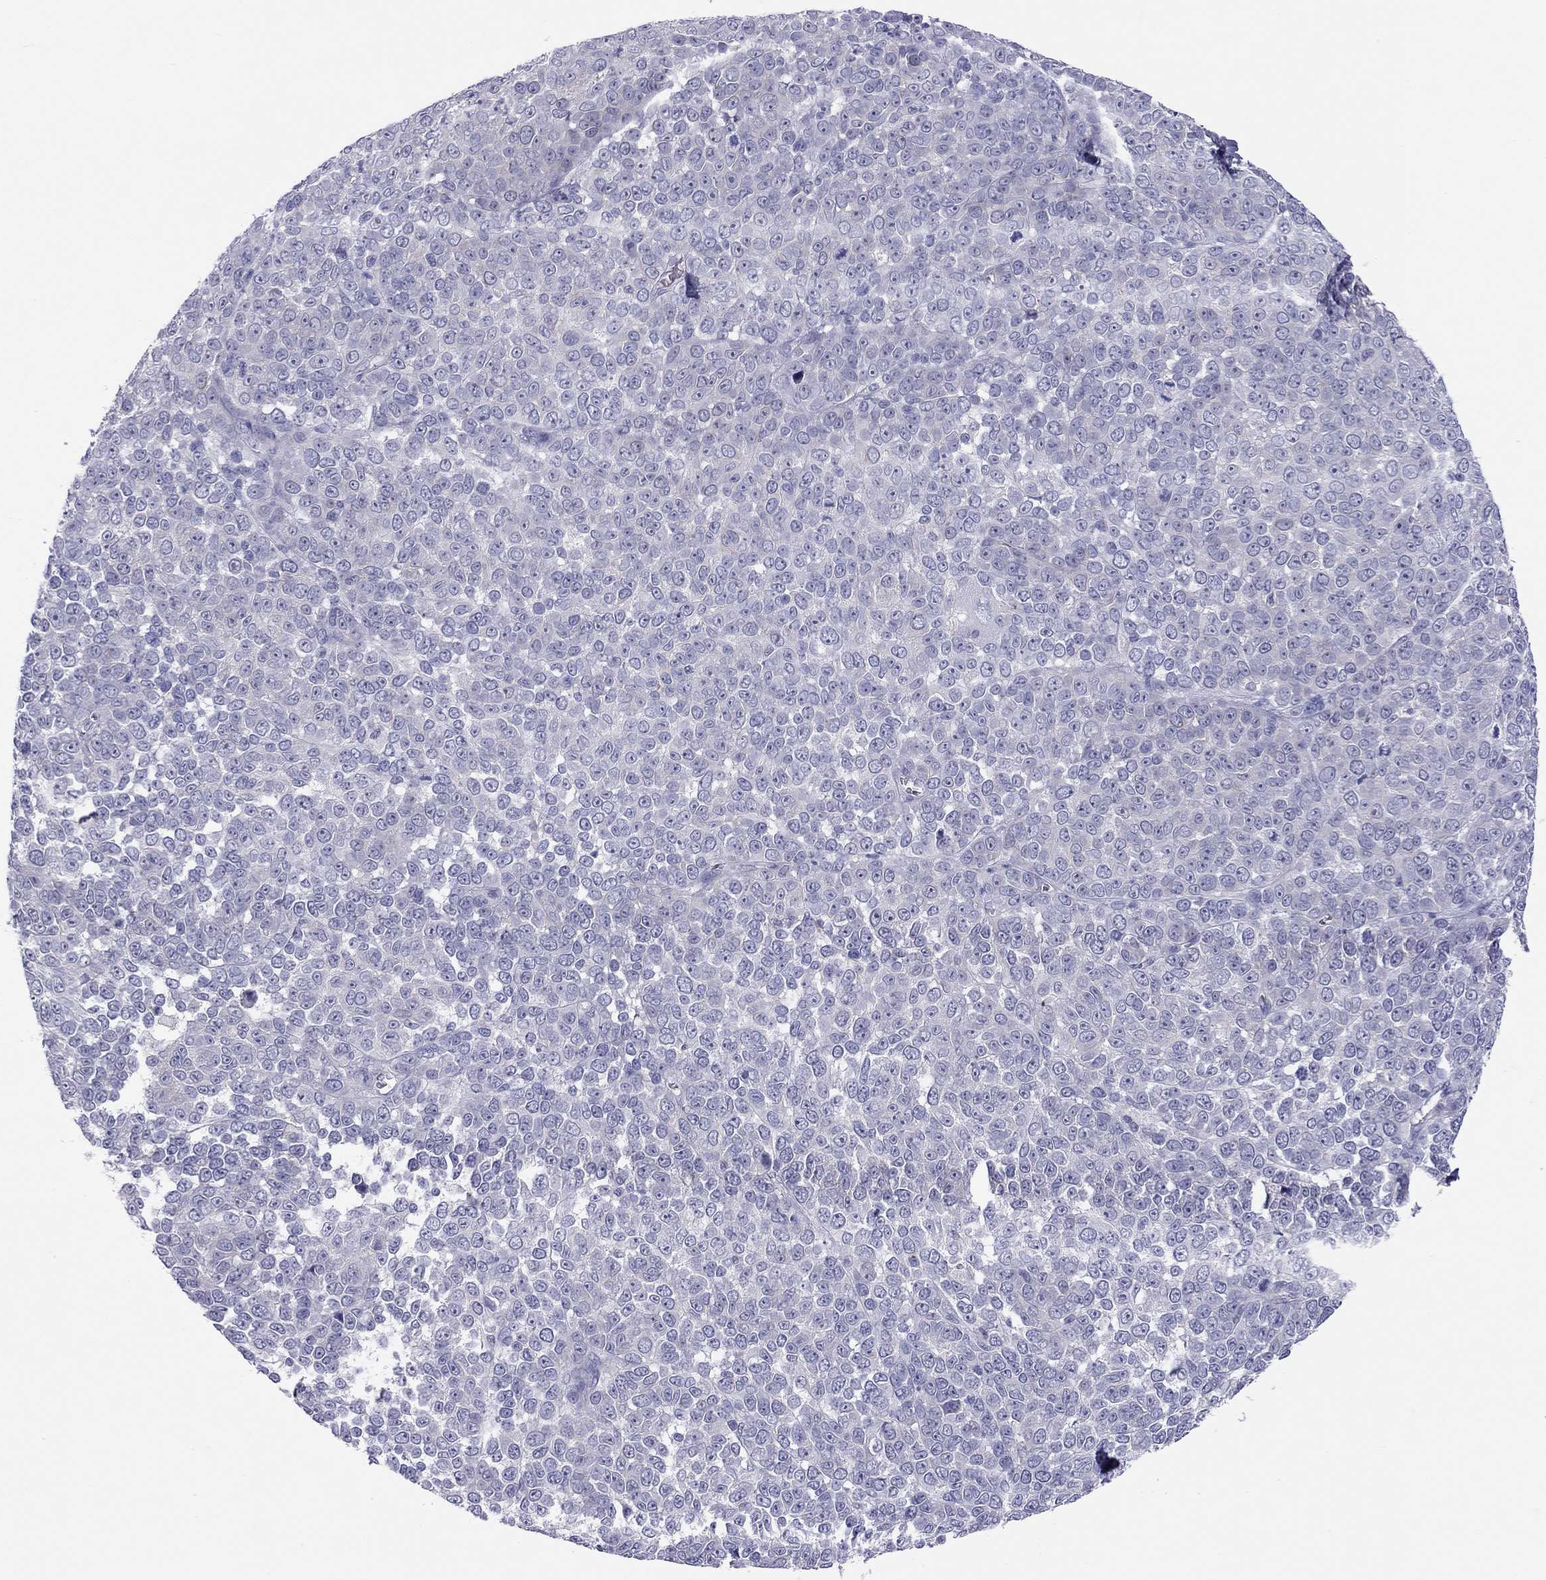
{"staining": {"intensity": "negative", "quantity": "none", "location": "none"}, "tissue": "melanoma", "cell_type": "Tumor cells", "image_type": "cancer", "snomed": [{"axis": "morphology", "description": "Malignant melanoma, NOS"}, {"axis": "topography", "description": "Skin"}], "caption": "This is a histopathology image of immunohistochemistry (IHC) staining of melanoma, which shows no positivity in tumor cells.", "gene": "FRMD1", "patient": {"sex": "female", "age": 95}}